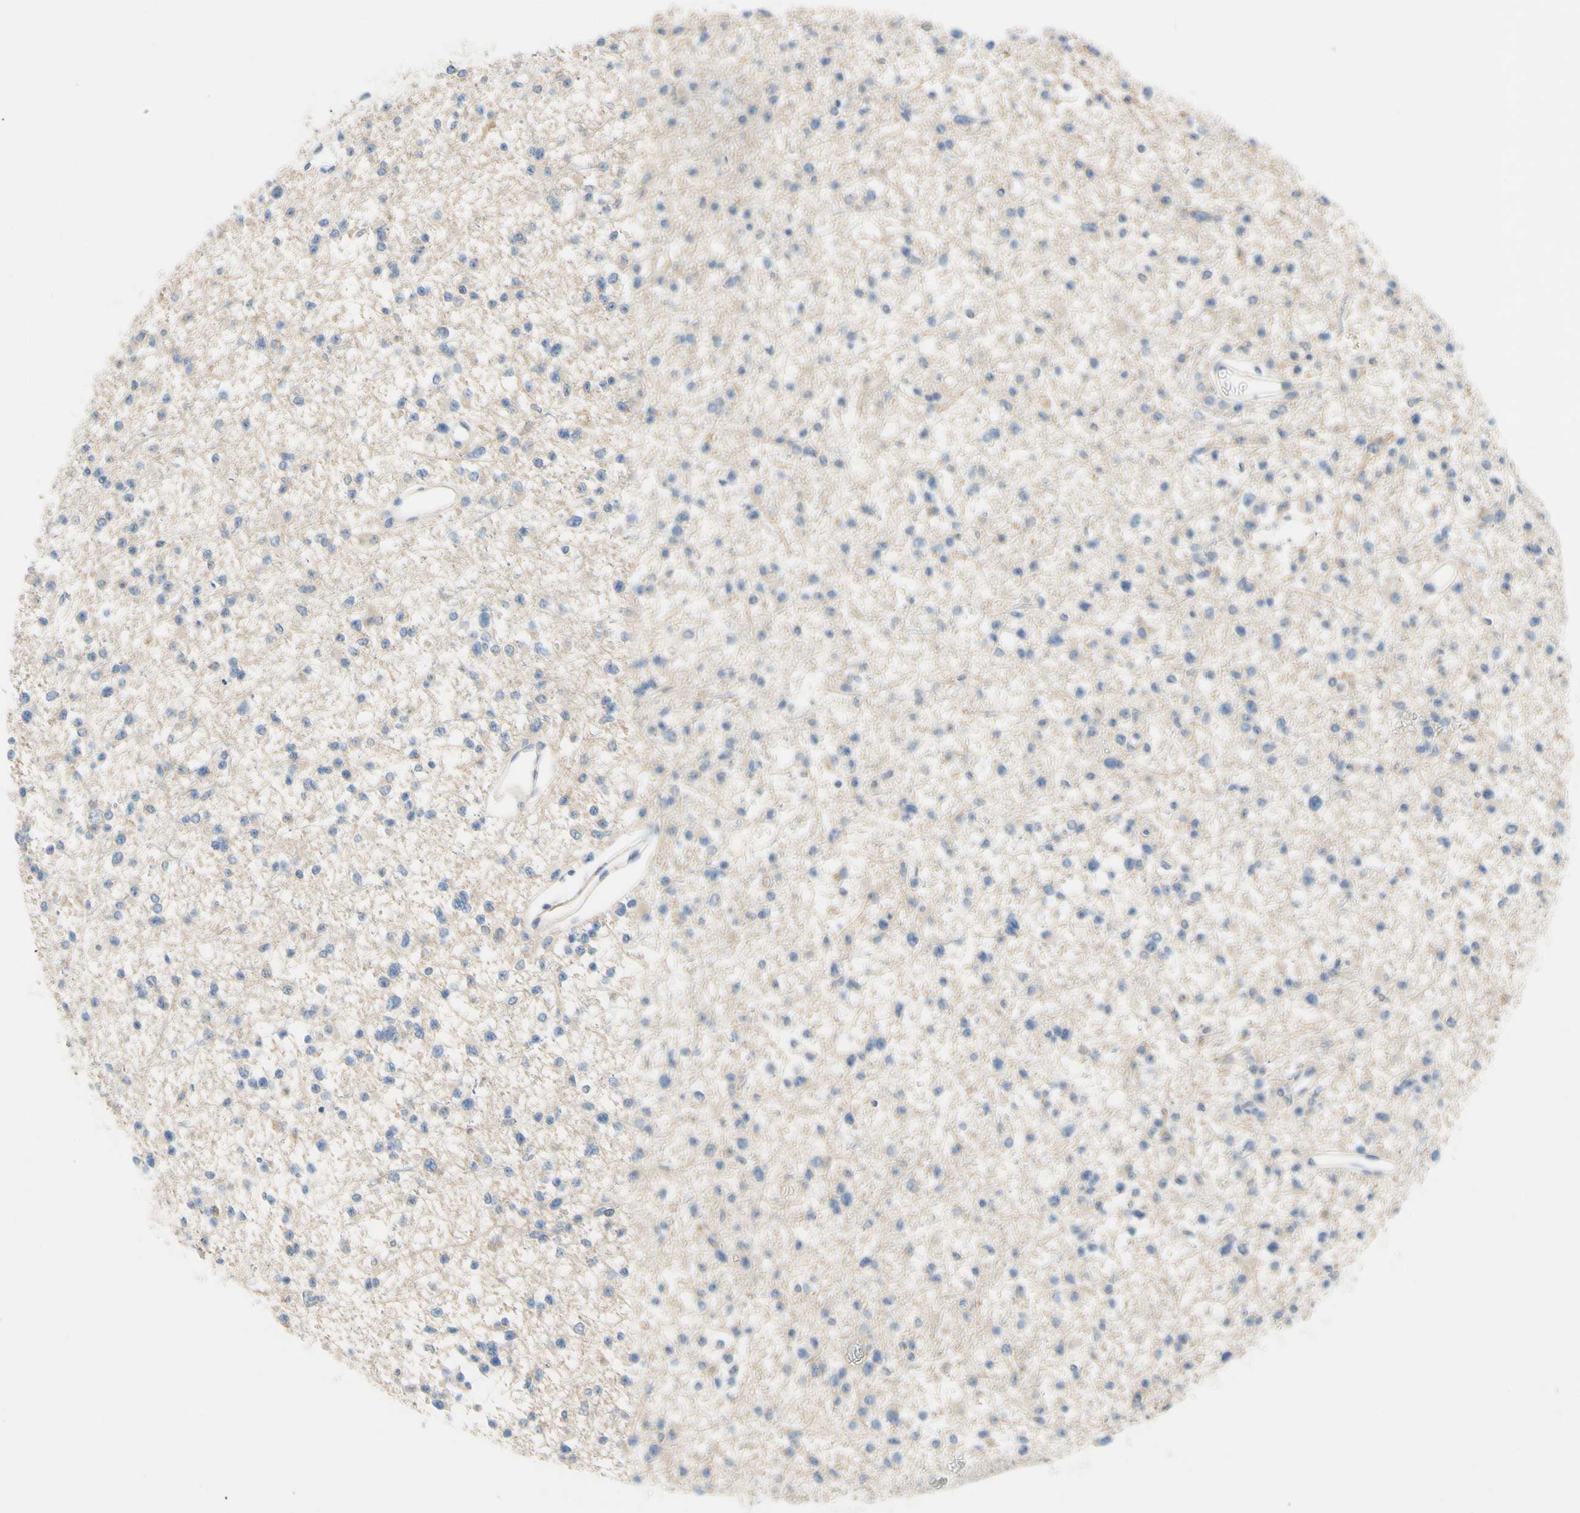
{"staining": {"intensity": "weak", "quantity": ">75%", "location": "cytoplasmic/membranous"}, "tissue": "glioma", "cell_type": "Tumor cells", "image_type": "cancer", "snomed": [{"axis": "morphology", "description": "Glioma, malignant, Low grade"}, {"axis": "topography", "description": "Brain"}], "caption": "Human low-grade glioma (malignant) stained for a protein (brown) shows weak cytoplasmic/membranous positive staining in about >75% of tumor cells.", "gene": "CCNB2", "patient": {"sex": "female", "age": 22}}